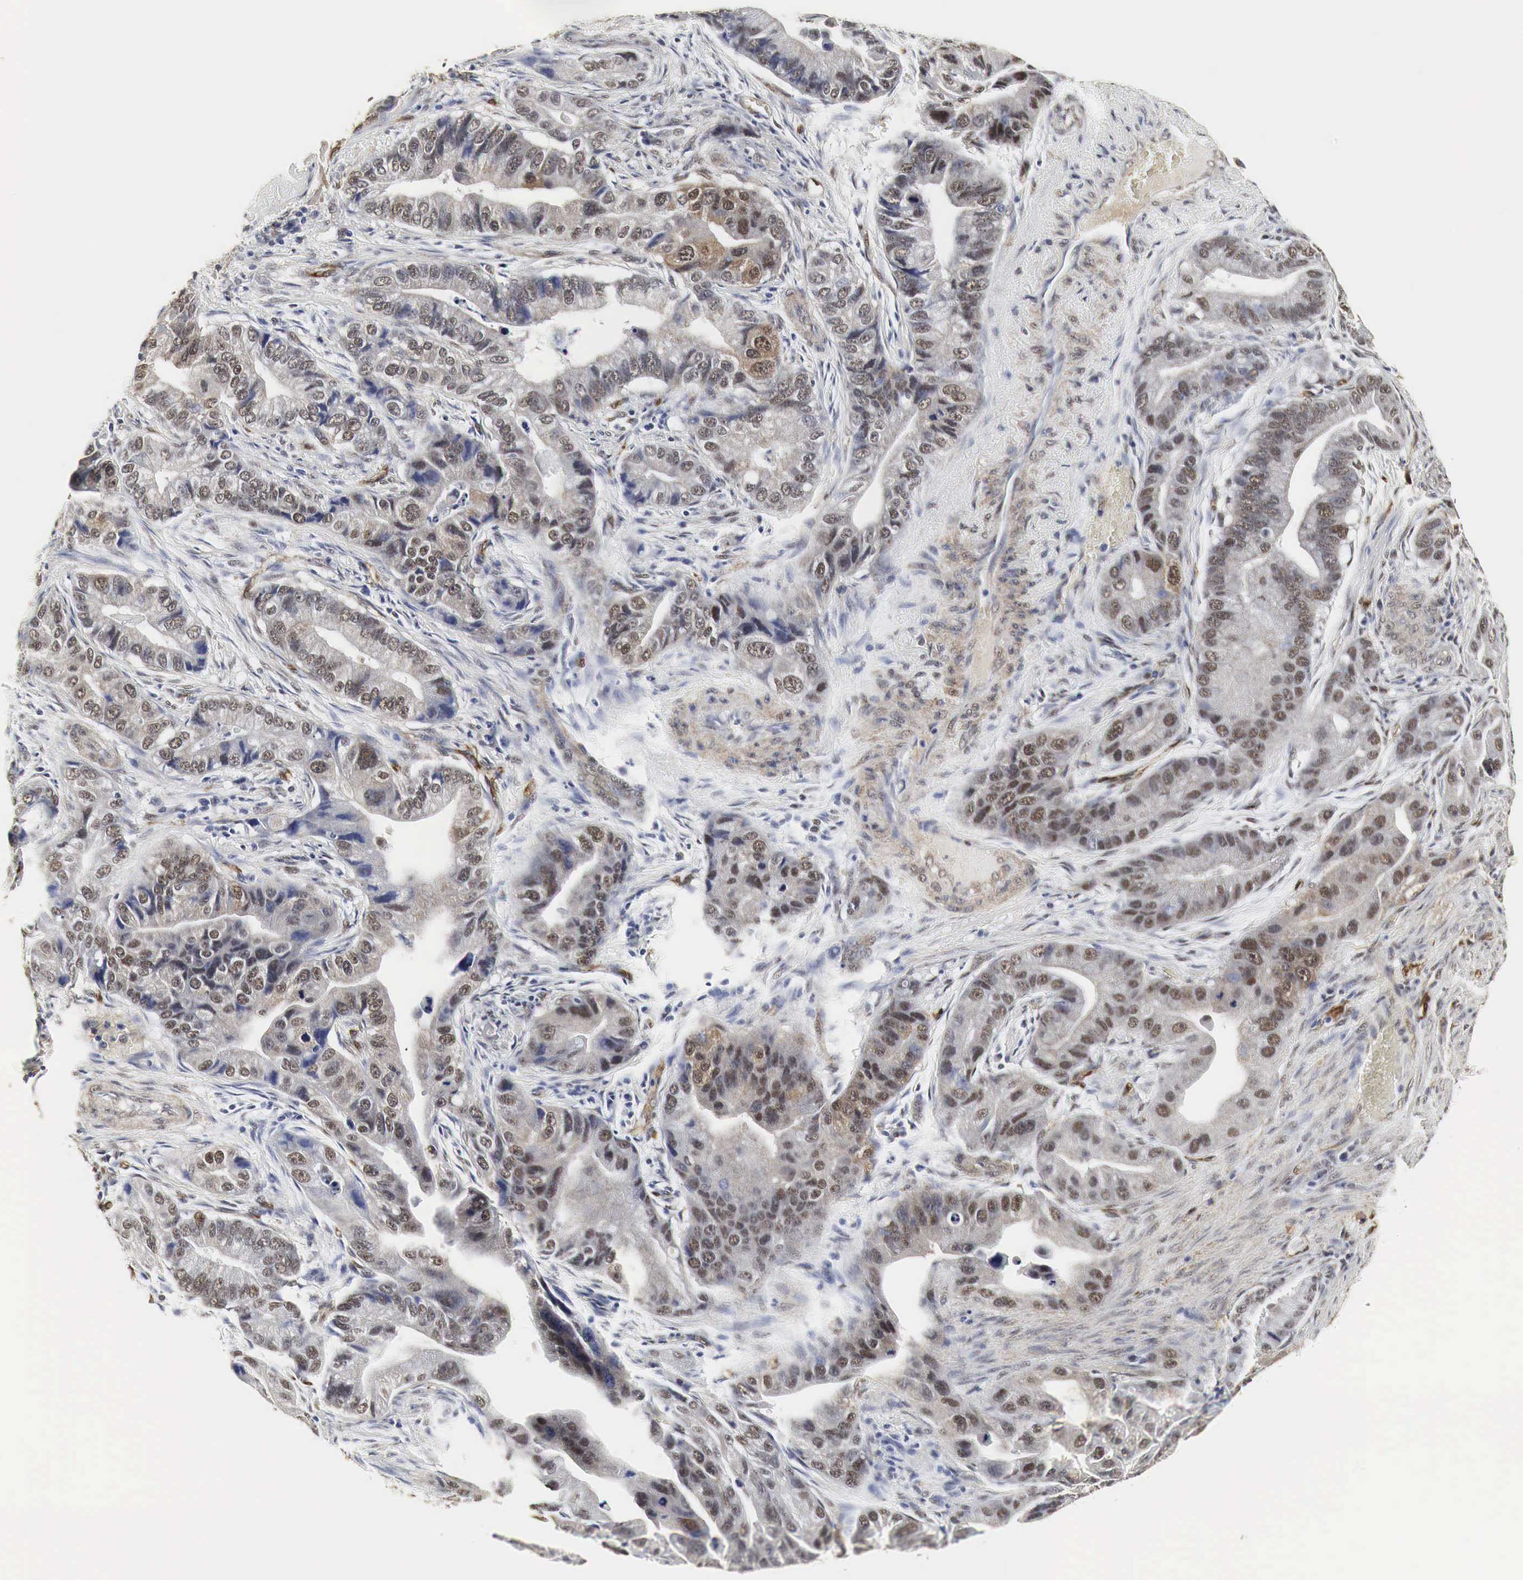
{"staining": {"intensity": "moderate", "quantity": "25%-75%", "location": "cytoplasmic/membranous,nuclear"}, "tissue": "pancreatic cancer", "cell_type": "Tumor cells", "image_type": "cancer", "snomed": [{"axis": "morphology", "description": "Adenocarcinoma, NOS"}, {"axis": "topography", "description": "Pancreas"}, {"axis": "topography", "description": "Stomach, upper"}], "caption": "This photomicrograph reveals IHC staining of human pancreatic cancer (adenocarcinoma), with medium moderate cytoplasmic/membranous and nuclear staining in about 25%-75% of tumor cells.", "gene": "SPIN1", "patient": {"sex": "male", "age": 77}}